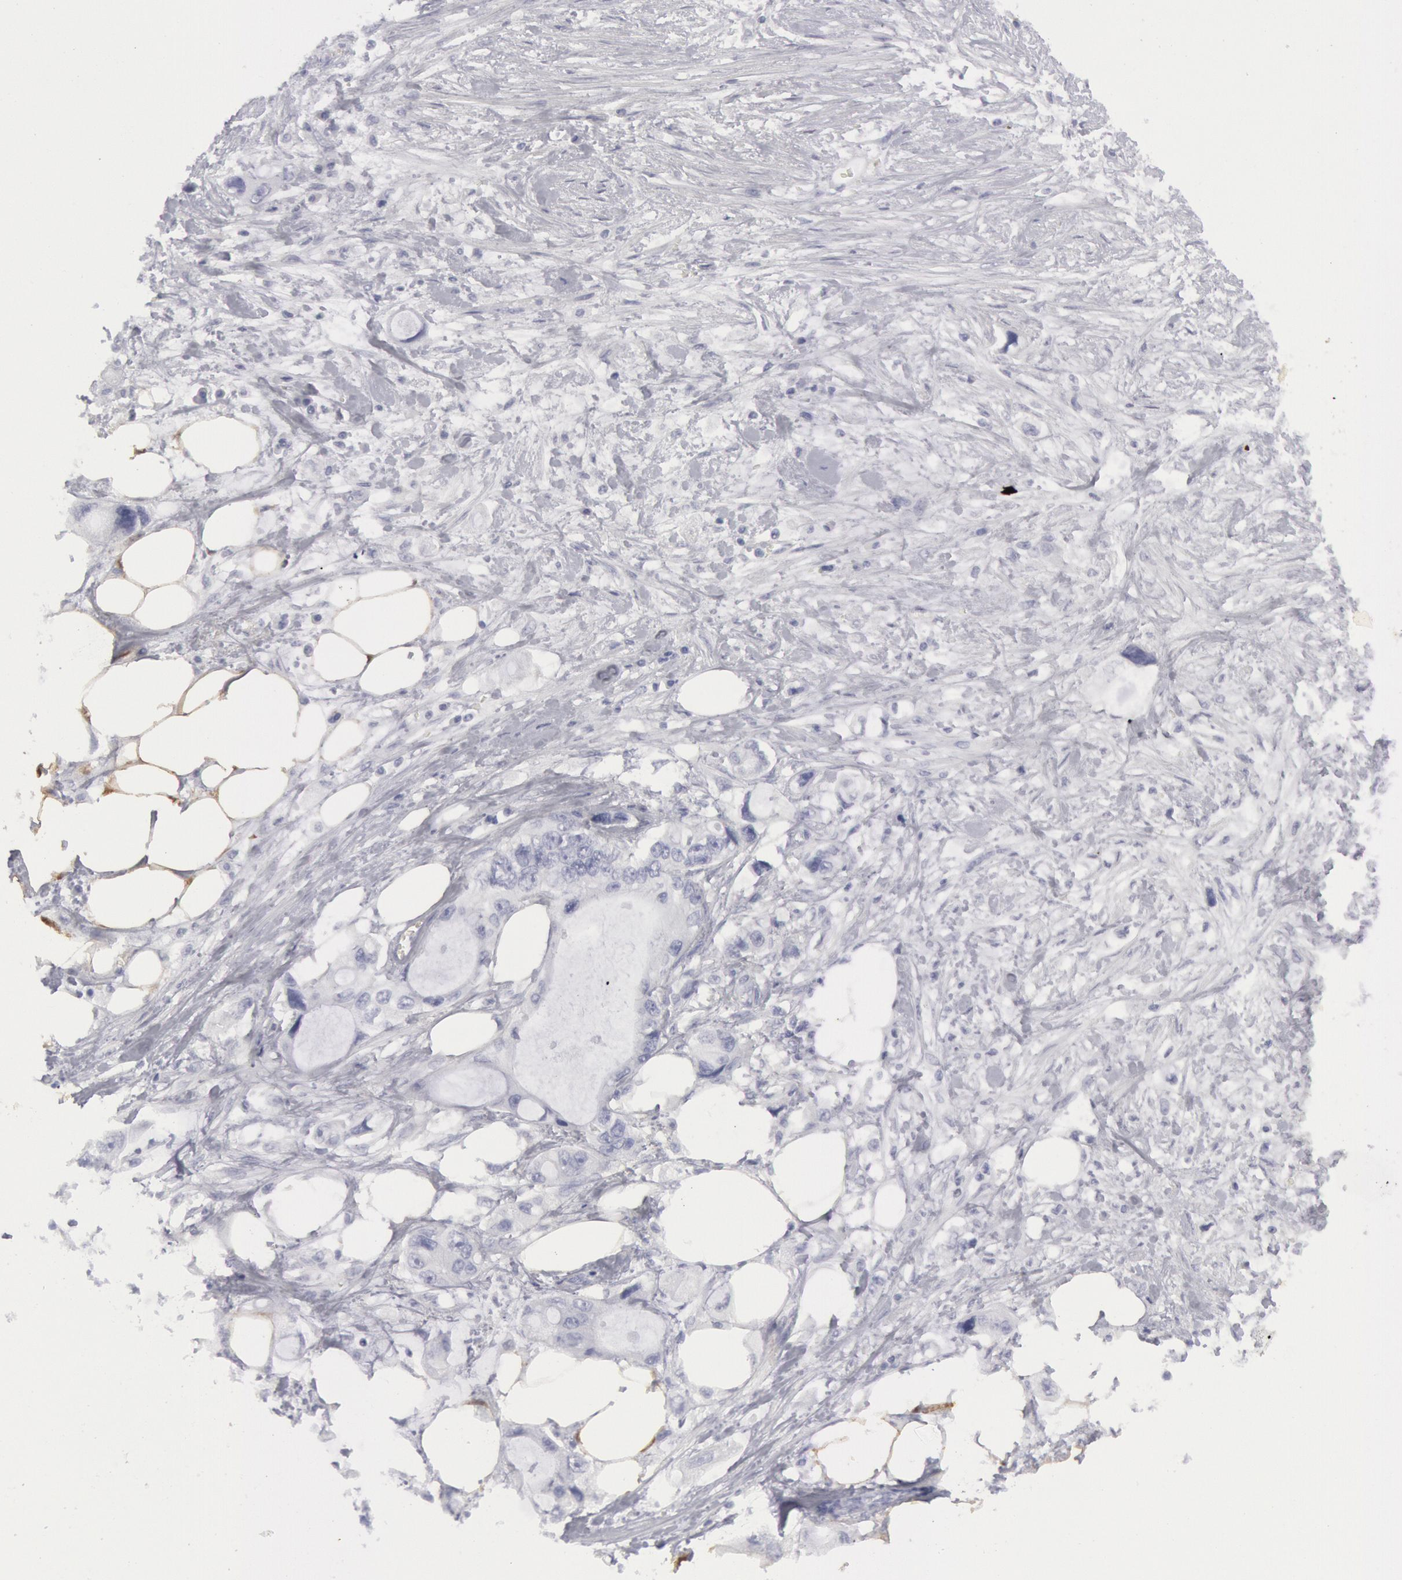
{"staining": {"intensity": "negative", "quantity": "none", "location": "none"}, "tissue": "pancreatic cancer", "cell_type": "Tumor cells", "image_type": "cancer", "snomed": [{"axis": "morphology", "description": "Adenocarcinoma, NOS"}, {"axis": "topography", "description": "Pancreas"}, {"axis": "topography", "description": "Stomach, upper"}], "caption": "An immunohistochemistry (IHC) histopathology image of pancreatic cancer (adenocarcinoma) is shown. There is no staining in tumor cells of pancreatic cancer (adenocarcinoma).", "gene": "FHL1", "patient": {"sex": "male", "age": 77}}